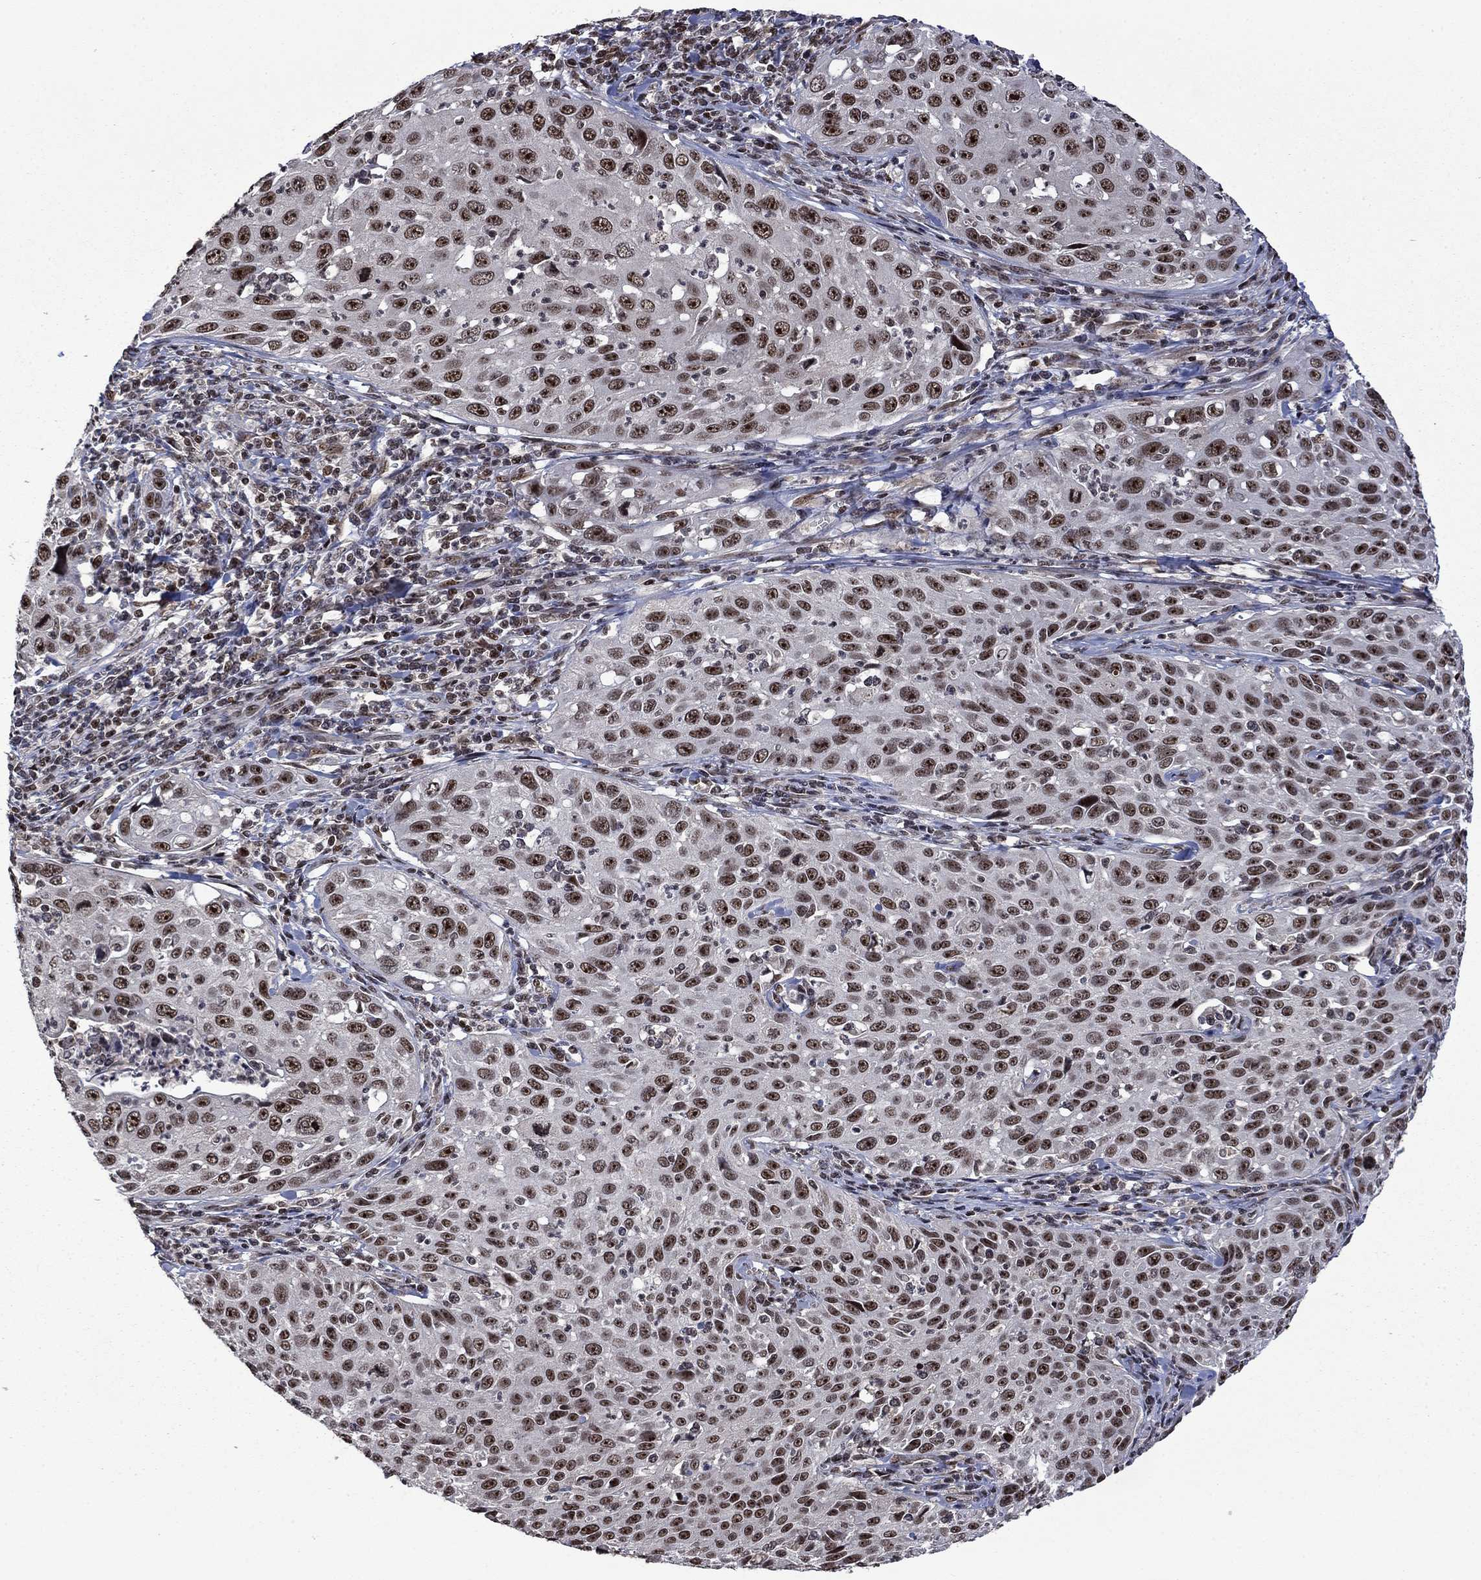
{"staining": {"intensity": "strong", "quantity": ">75%", "location": "nuclear"}, "tissue": "cervical cancer", "cell_type": "Tumor cells", "image_type": "cancer", "snomed": [{"axis": "morphology", "description": "Squamous cell carcinoma, NOS"}, {"axis": "topography", "description": "Cervix"}], "caption": "Approximately >75% of tumor cells in cervical cancer display strong nuclear protein positivity as visualized by brown immunohistochemical staining.", "gene": "FBL", "patient": {"sex": "female", "age": 26}}